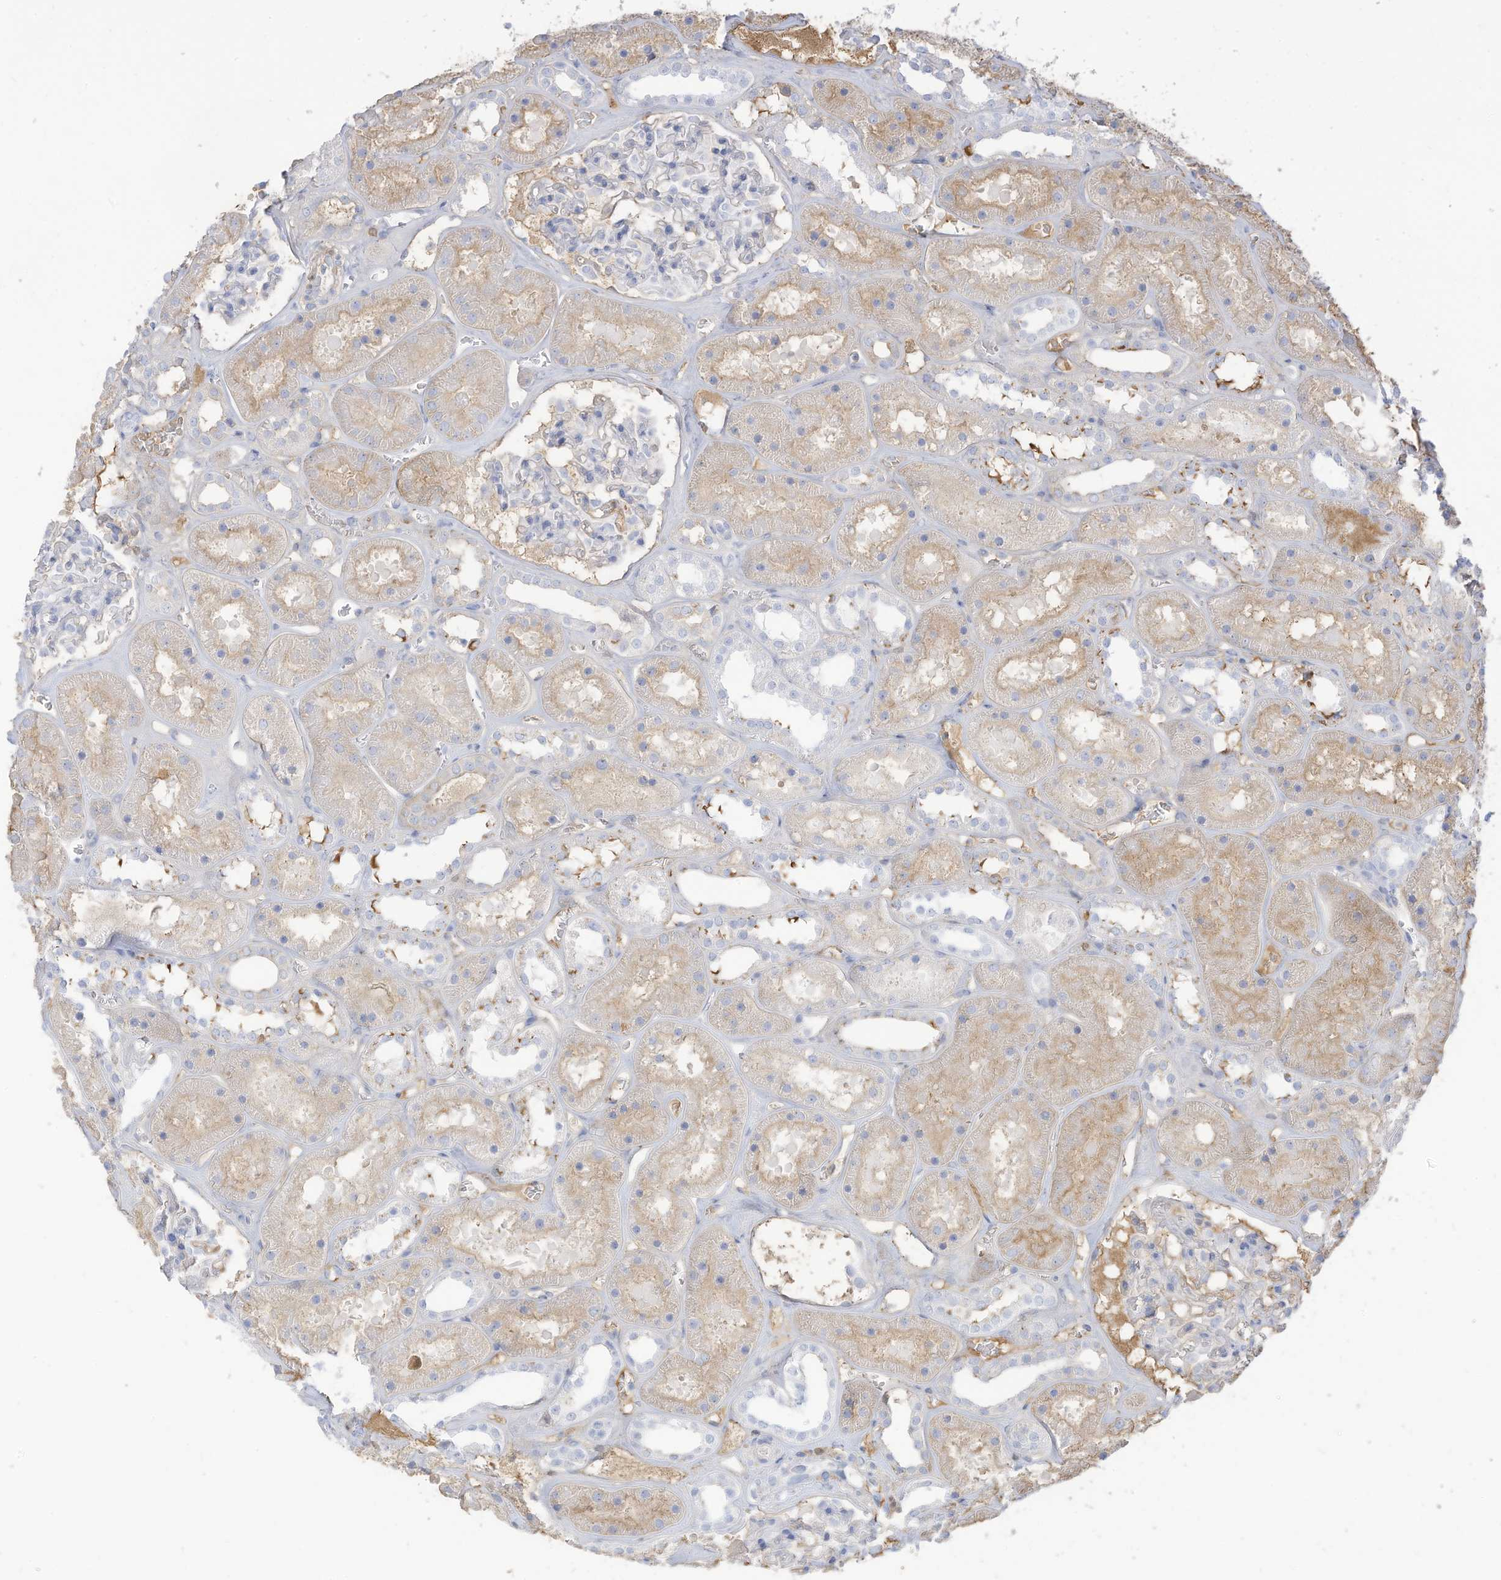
{"staining": {"intensity": "negative", "quantity": "none", "location": "none"}, "tissue": "kidney", "cell_type": "Cells in glomeruli", "image_type": "normal", "snomed": [{"axis": "morphology", "description": "Normal tissue, NOS"}, {"axis": "topography", "description": "Kidney"}], "caption": "IHC of benign human kidney displays no staining in cells in glomeruli.", "gene": "HSD17B13", "patient": {"sex": "female", "age": 41}}